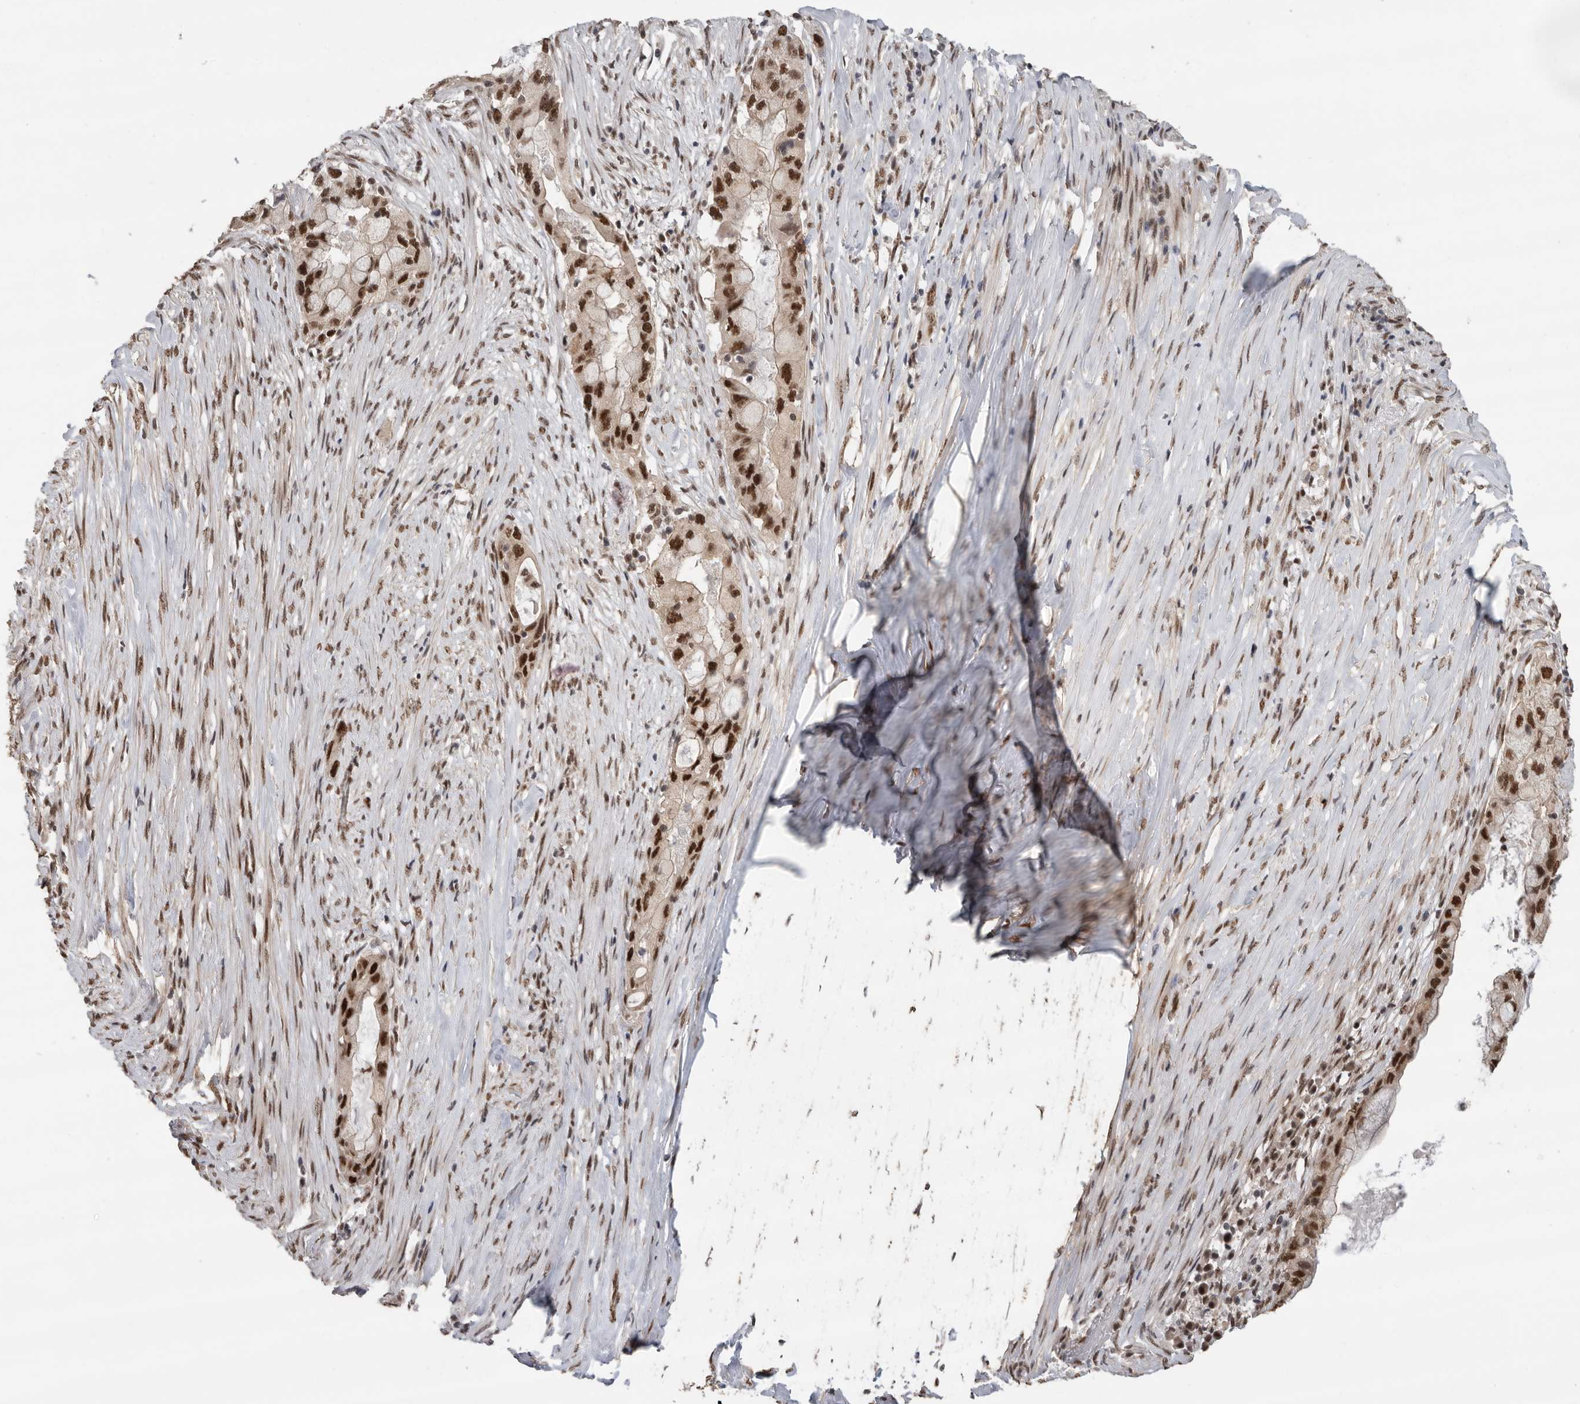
{"staining": {"intensity": "strong", "quantity": ">75%", "location": "nuclear"}, "tissue": "pancreatic cancer", "cell_type": "Tumor cells", "image_type": "cancer", "snomed": [{"axis": "morphology", "description": "Adenocarcinoma, NOS"}, {"axis": "topography", "description": "Pancreas"}], "caption": "Human pancreatic cancer (adenocarcinoma) stained with a brown dye shows strong nuclear positive positivity in approximately >75% of tumor cells.", "gene": "PPP1R10", "patient": {"sex": "male", "age": 53}}